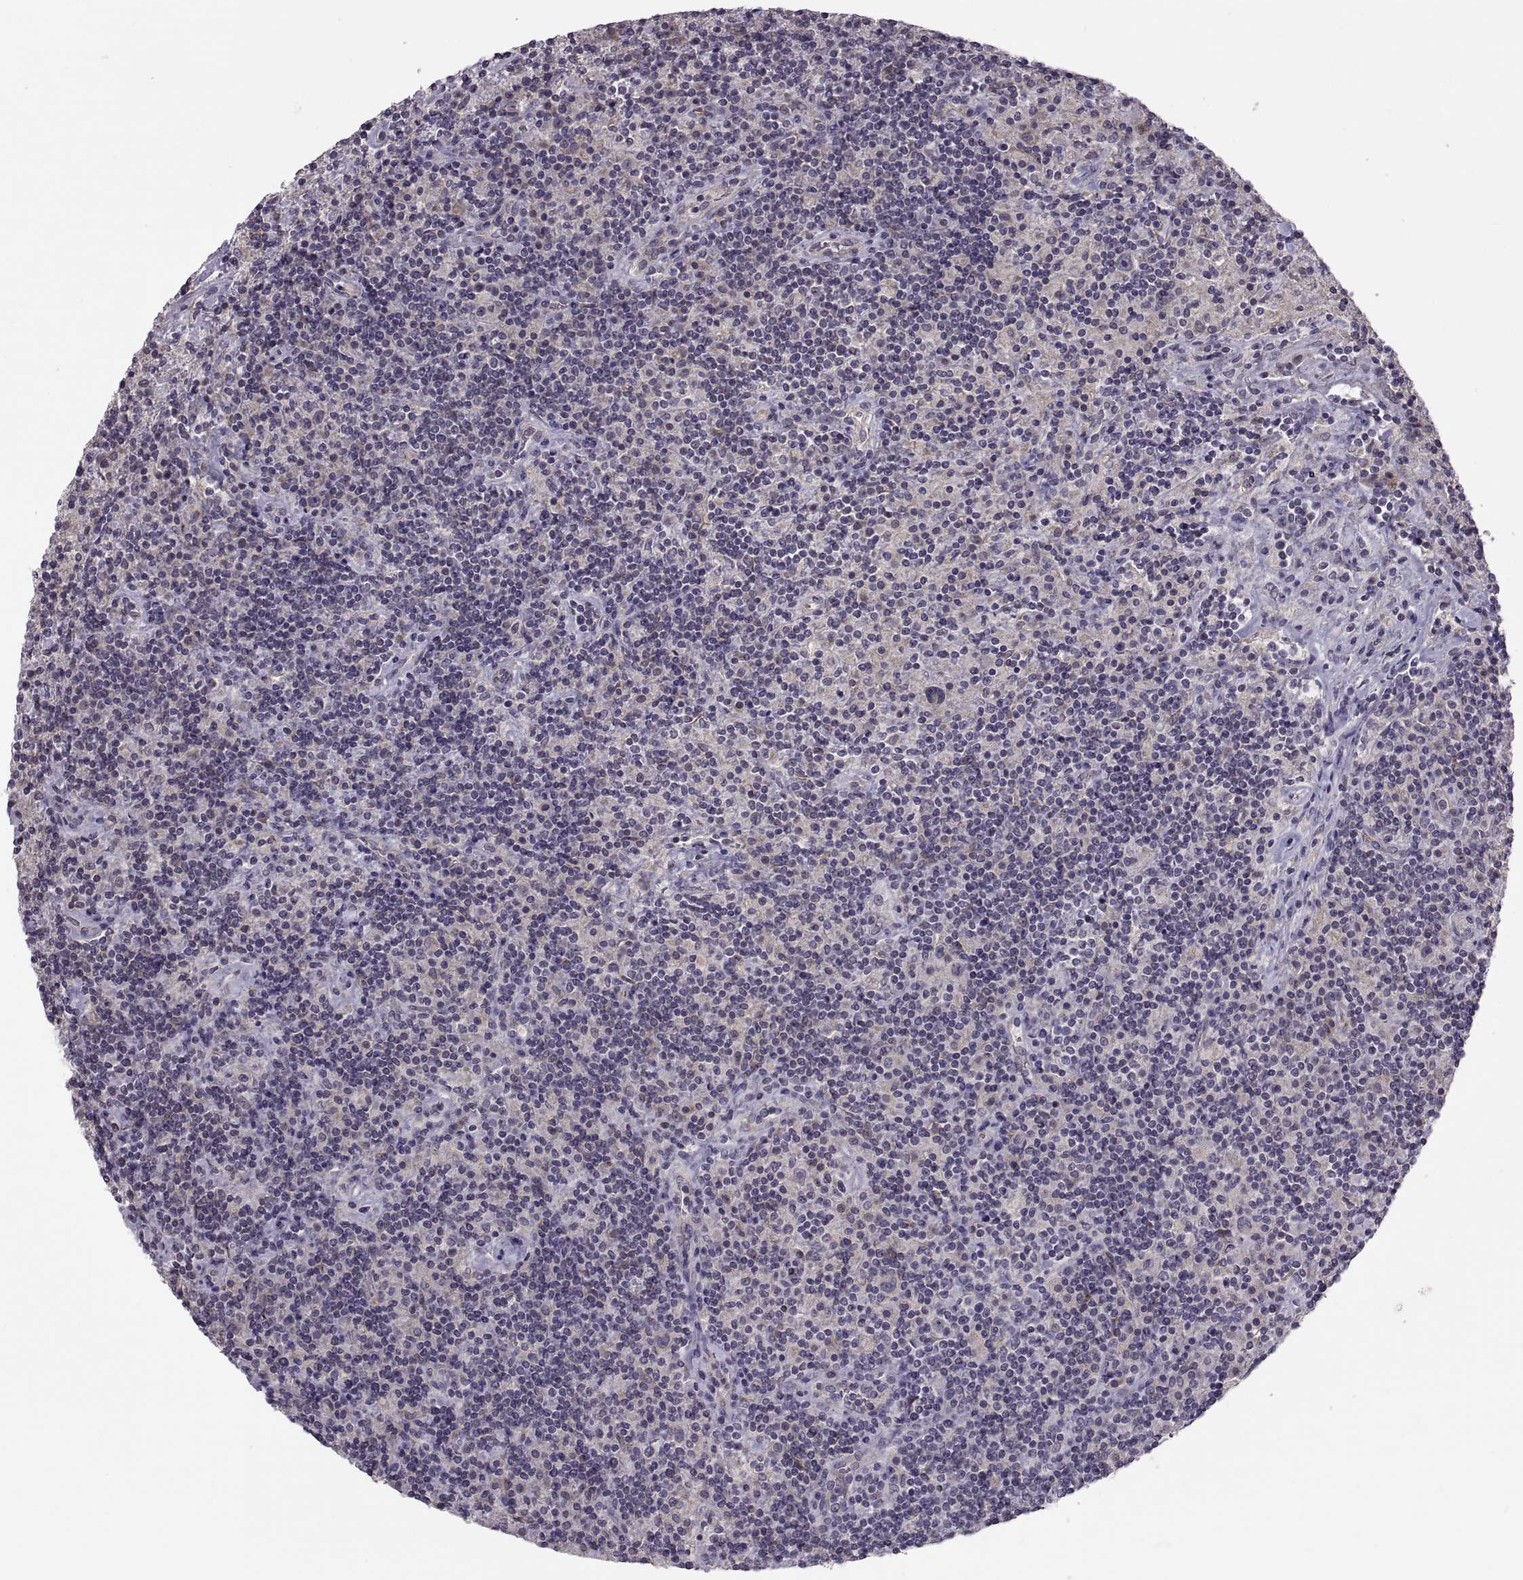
{"staining": {"intensity": "negative", "quantity": "none", "location": "none"}, "tissue": "lymphoma", "cell_type": "Tumor cells", "image_type": "cancer", "snomed": [{"axis": "morphology", "description": "Hodgkin's disease, NOS"}, {"axis": "topography", "description": "Lymph node"}], "caption": "Human Hodgkin's disease stained for a protein using immunohistochemistry reveals no staining in tumor cells.", "gene": "ACSBG2", "patient": {"sex": "male", "age": 70}}